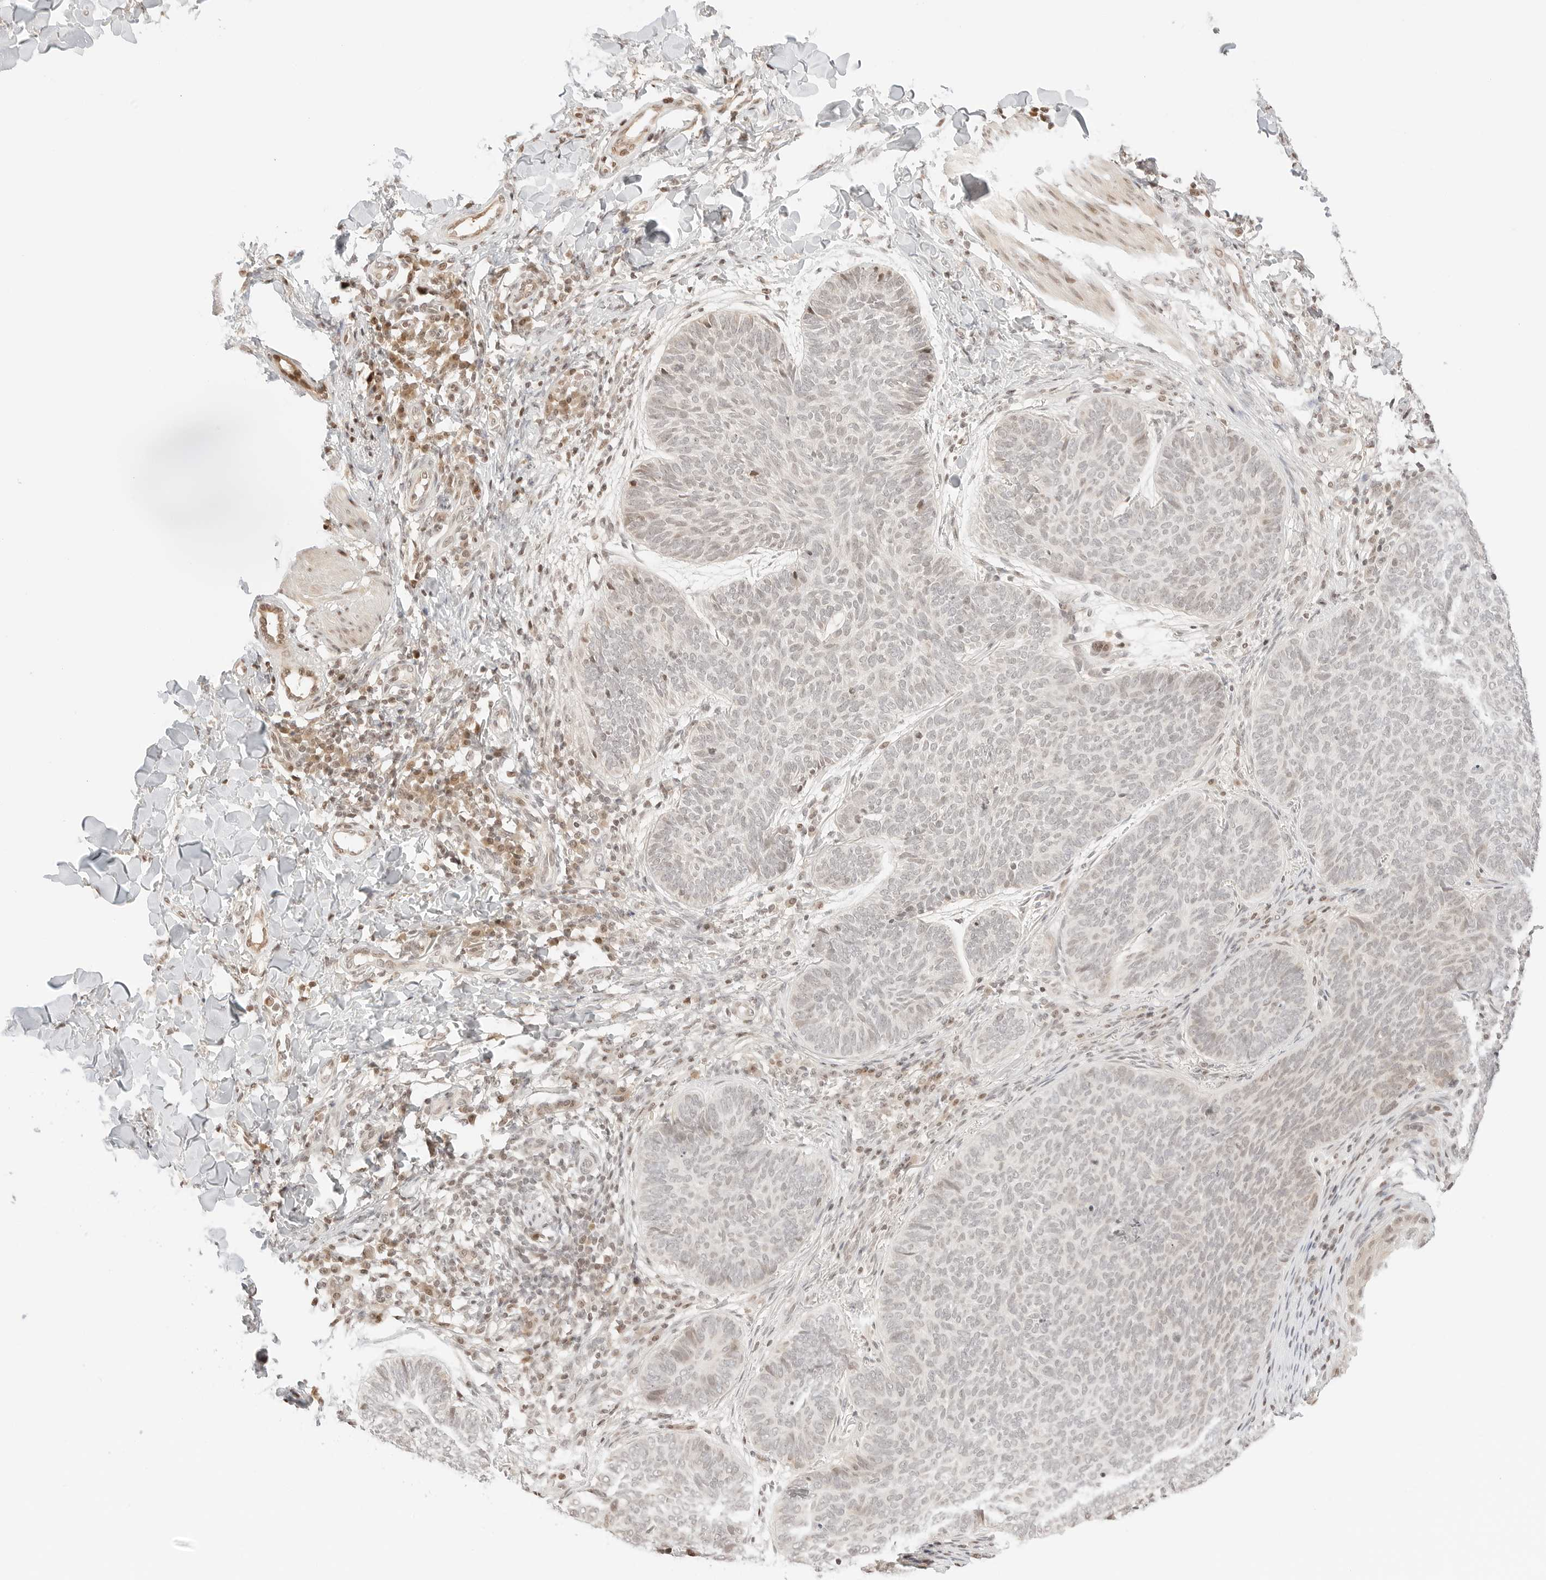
{"staining": {"intensity": "weak", "quantity": "<25%", "location": "nuclear"}, "tissue": "skin cancer", "cell_type": "Tumor cells", "image_type": "cancer", "snomed": [{"axis": "morphology", "description": "Normal tissue, NOS"}, {"axis": "morphology", "description": "Basal cell carcinoma"}, {"axis": "topography", "description": "Skin"}], "caption": "Histopathology image shows no significant protein expression in tumor cells of skin basal cell carcinoma.", "gene": "RPS6KL1", "patient": {"sex": "male", "age": 50}}